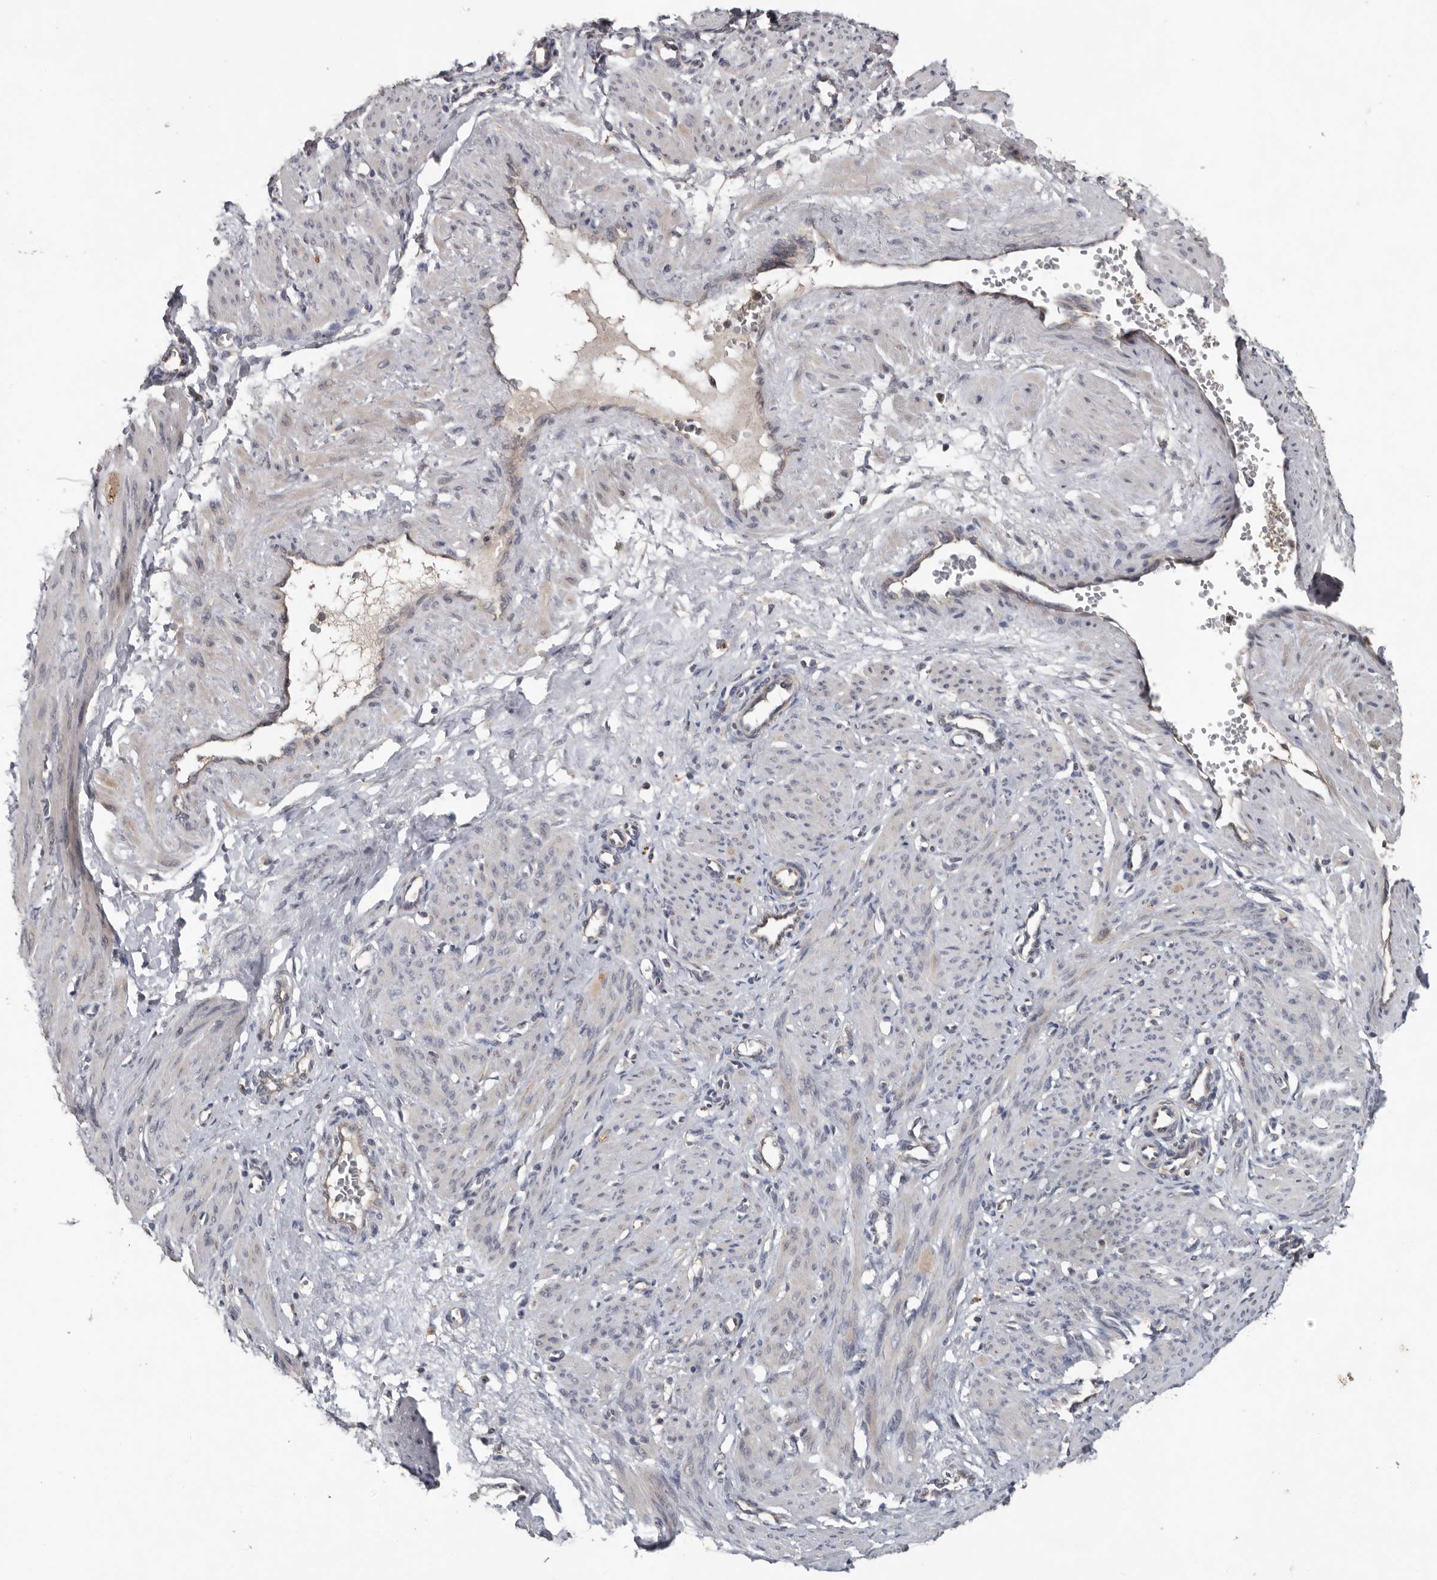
{"staining": {"intensity": "negative", "quantity": "none", "location": "none"}, "tissue": "smooth muscle", "cell_type": "Smooth muscle cells", "image_type": "normal", "snomed": [{"axis": "morphology", "description": "Normal tissue, NOS"}, {"axis": "topography", "description": "Endometrium"}], "caption": "The immunohistochemistry micrograph has no significant positivity in smooth muscle cells of smooth muscle. (Brightfield microscopy of DAB immunohistochemistry (IHC) at high magnification).", "gene": "MTF1", "patient": {"sex": "female", "age": 33}}